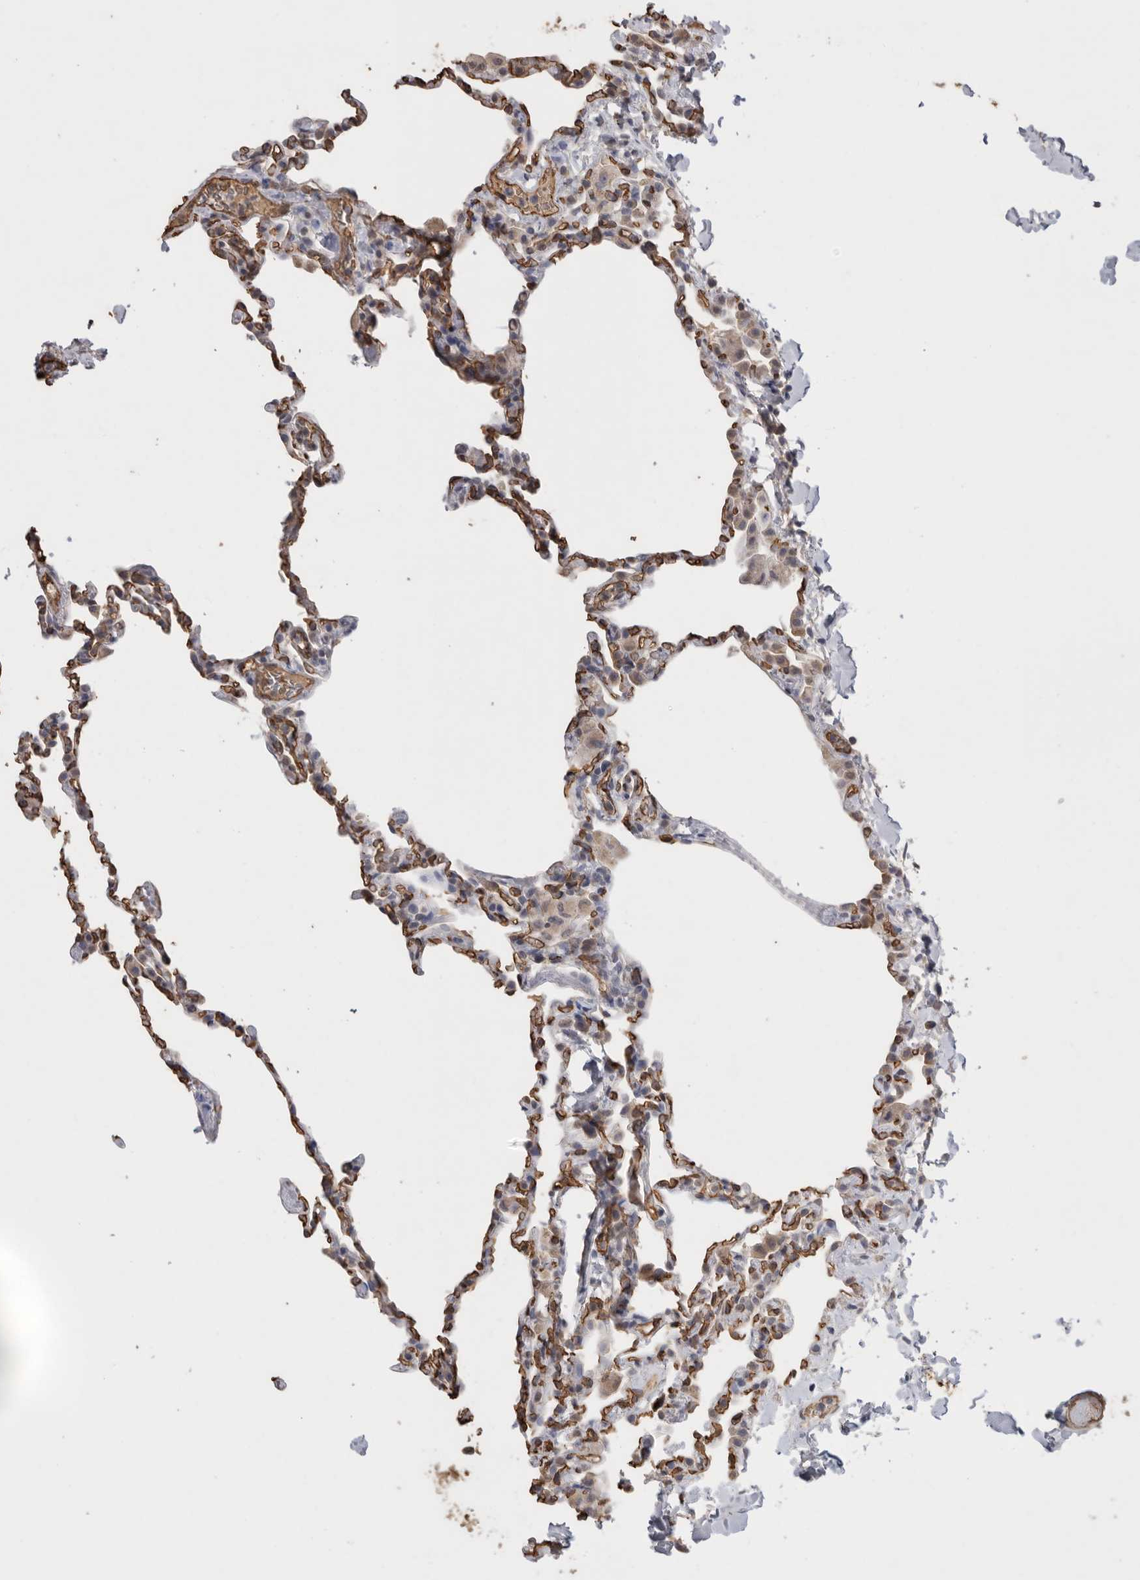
{"staining": {"intensity": "negative", "quantity": "none", "location": "none"}, "tissue": "lung", "cell_type": "Alveolar cells", "image_type": "normal", "snomed": [{"axis": "morphology", "description": "Normal tissue, NOS"}, {"axis": "topography", "description": "Lung"}], "caption": "Protein analysis of normal lung demonstrates no significant positivity in alveolar cells.", "gene": "IL27", "patient": {"sex": "male", "age": 20}}